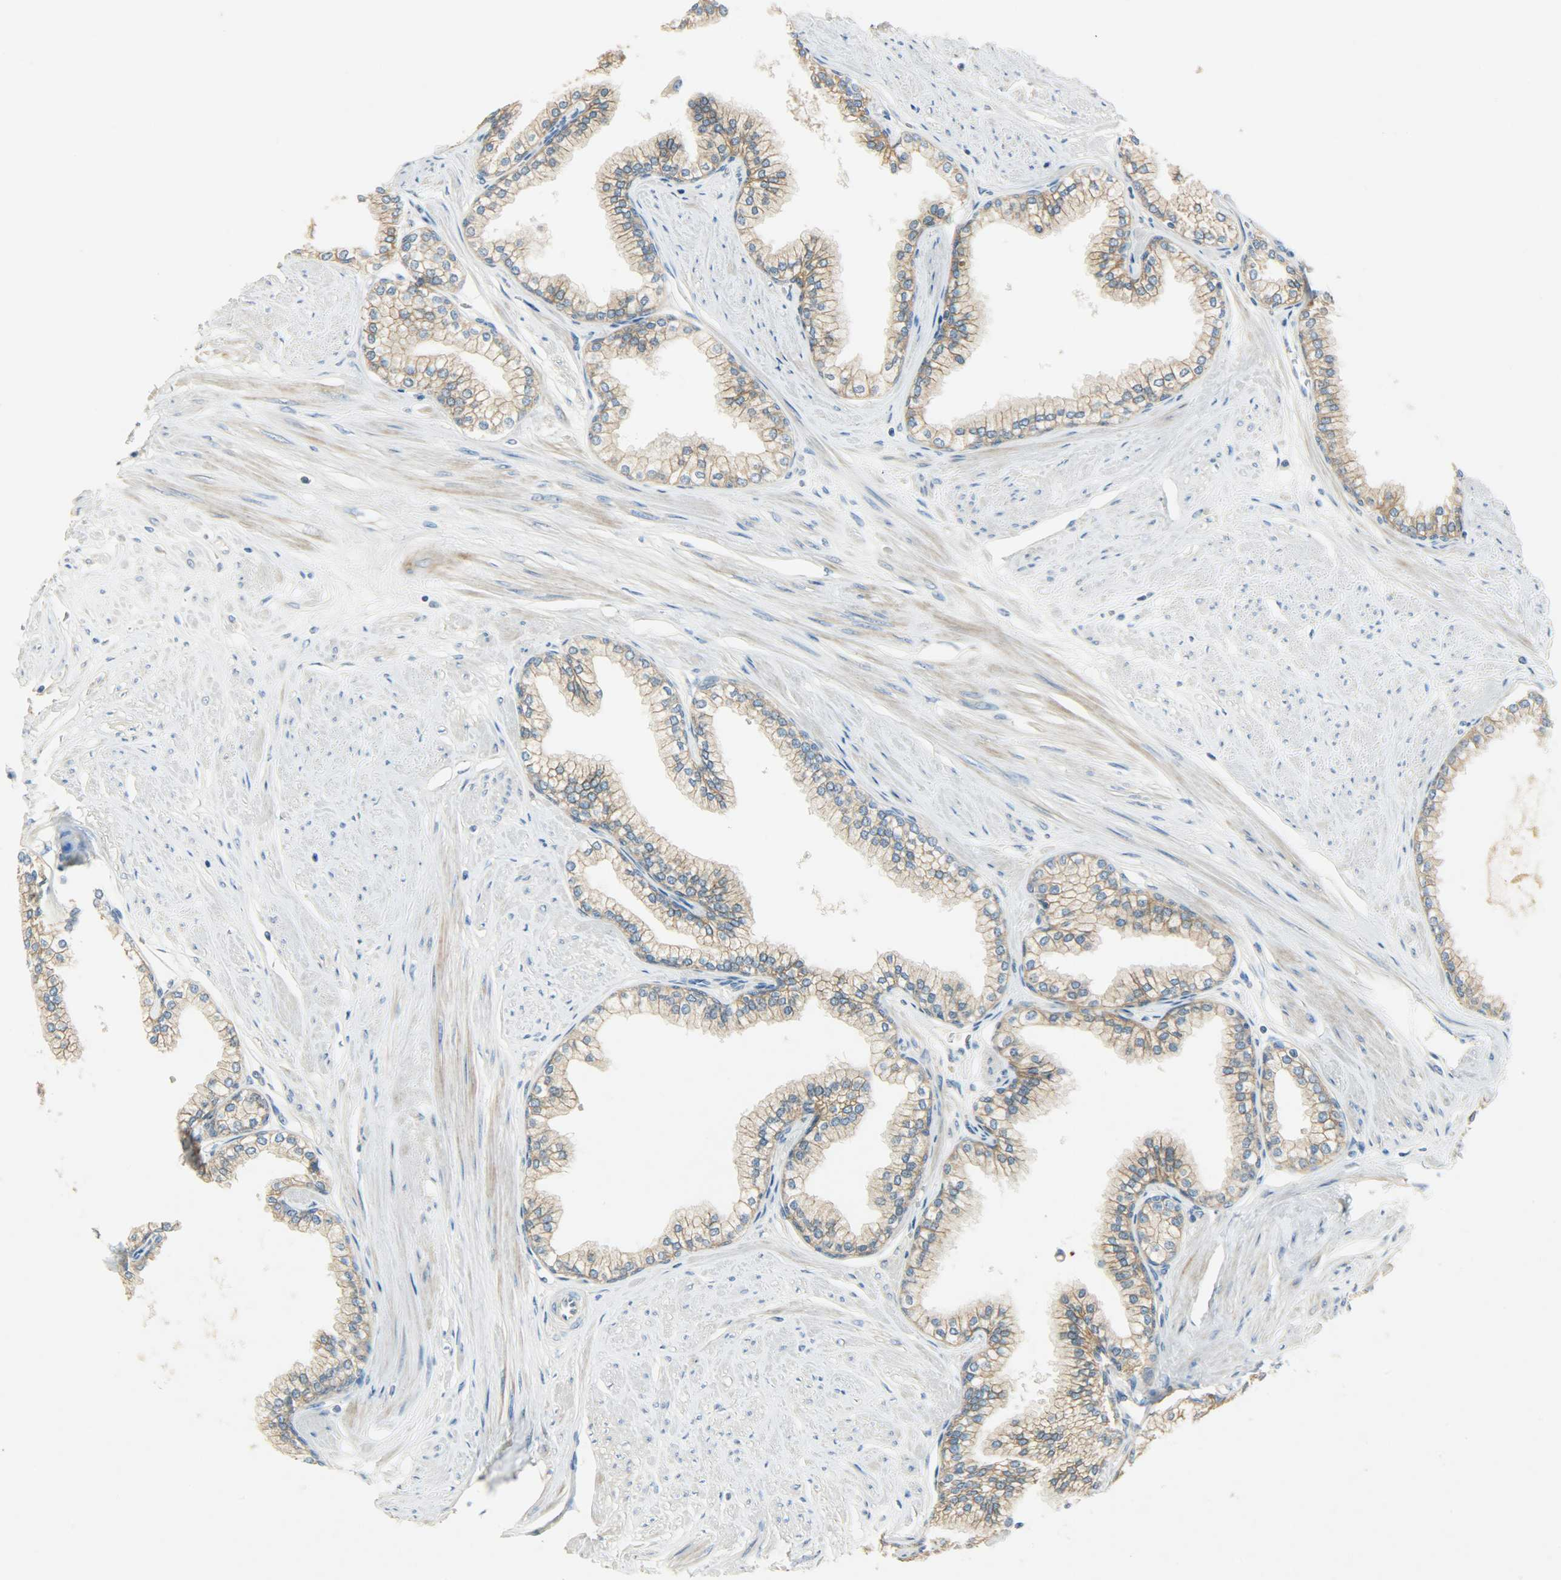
{"staining": {"intensity": "strong", "quantity": ">75%", "location": "cytoplasmic/membranous"}, "tissue": "prostate", "cell_type": "Glandular cells", "image_type": "normal", "snomed": [{"axis": "morphology", "description": "Normal tissue, NOS"}, {"axis": "topography", "description": "Prostate"}], "caption": "About >75% of glandular cells in unremarkable human prostate display strong cytoplasmic/membranous protein positivity as visualized by brown immunohistochemical staining.", "gene": "DSG2", "patient": {"sex": "male", "age": 64}}